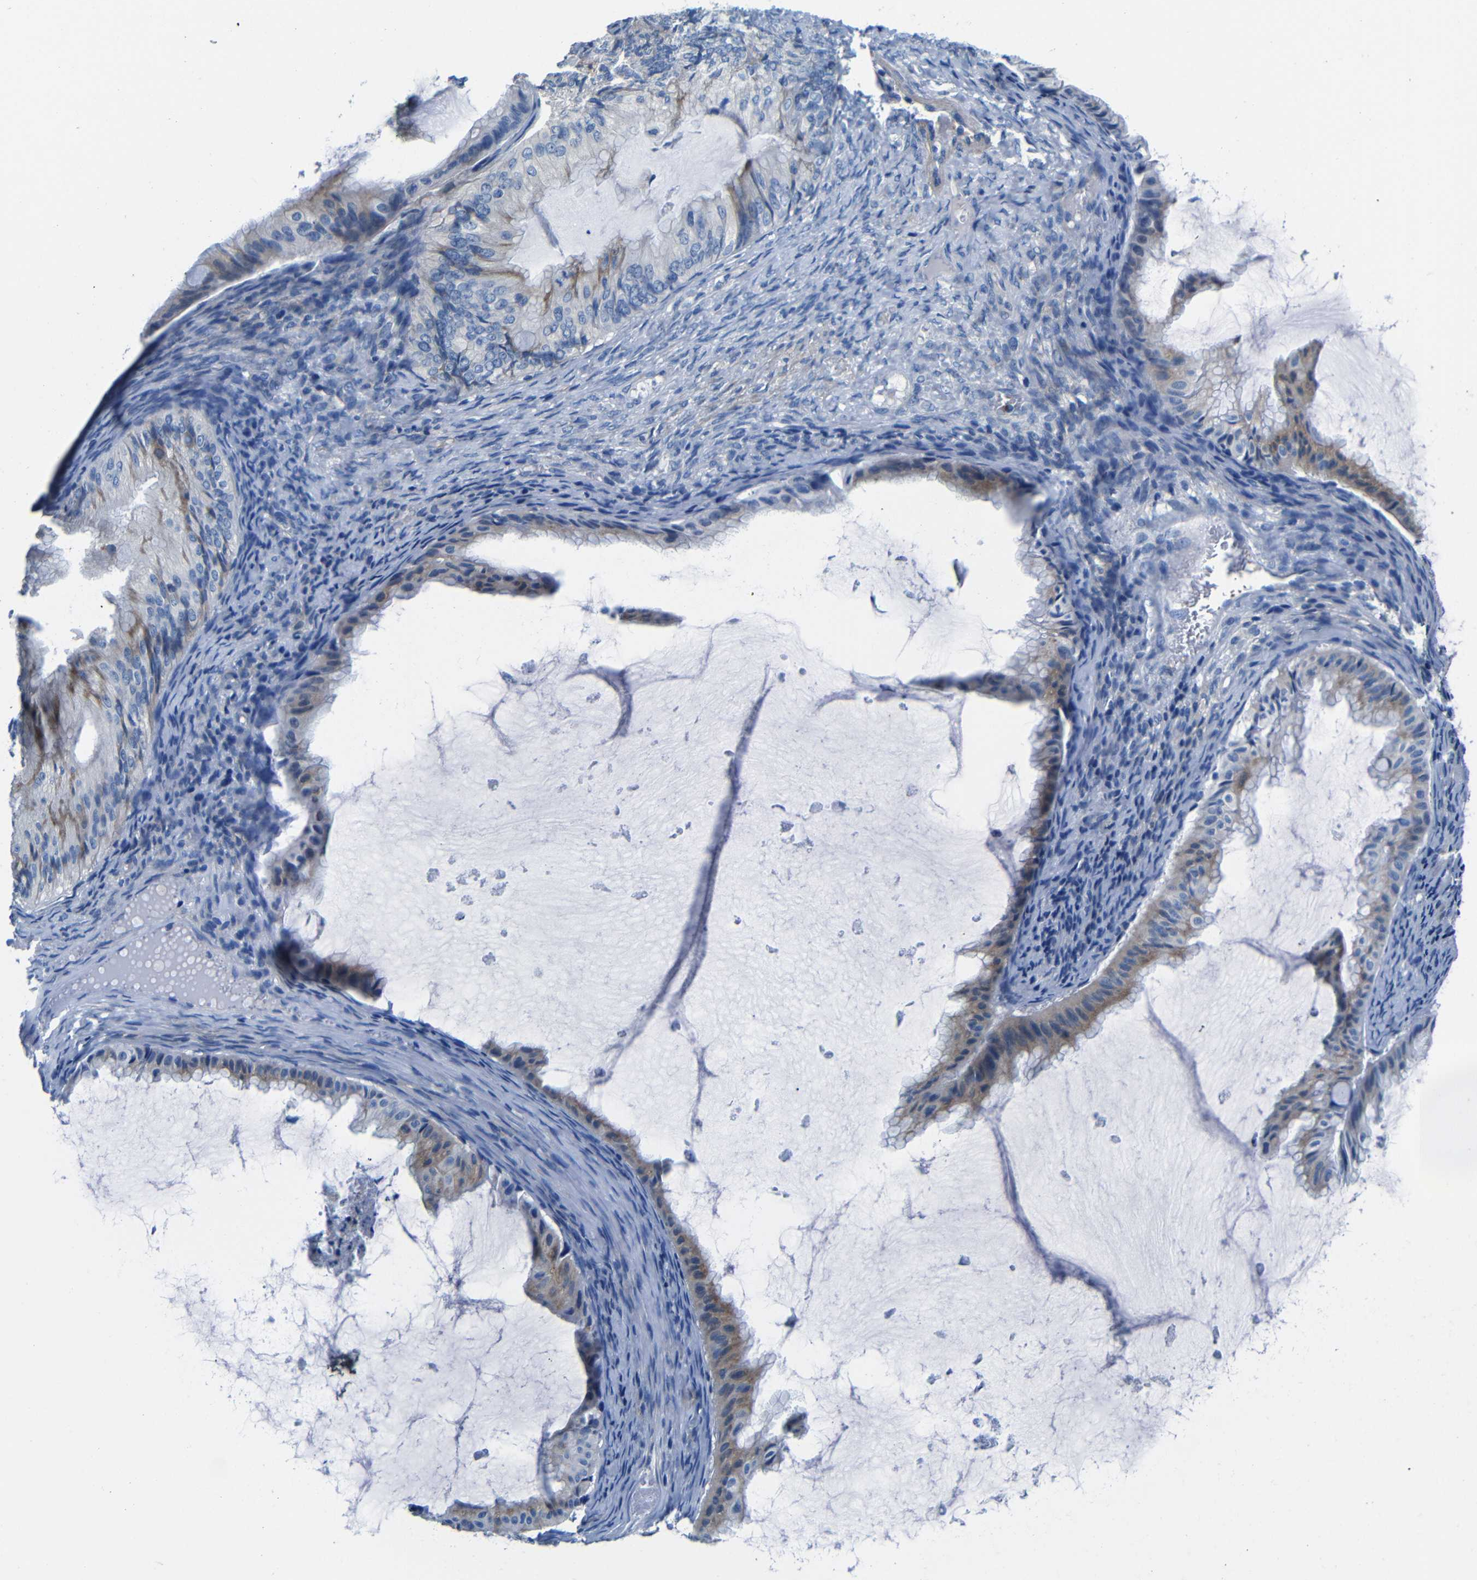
{"staining": {"intensity": "moderate", "quantity": "25%-75%", "location": "cytoplasmic/membranous"}, "tissue": "ovarian cancer", "cell_type": "Tumor cells", "image_type": "cancer", "snomed": [{"axis": "morphology", "description": "Cystadenocarcinoma, mucinous, NOS"}, {"axis": "topography", "description": "Ovary"}], "caption": "This photomicrograph reveals immunohistochemistry (IHC) staining of ovarian cancer (mucinous cystadenocarcinoma), with medium moderate cytoplasmic/membranous positivity in approximately 25%-75% of tumor cells.", "gene": "TNFAIP1", "patient": {"sex": "female", "age": 61}}